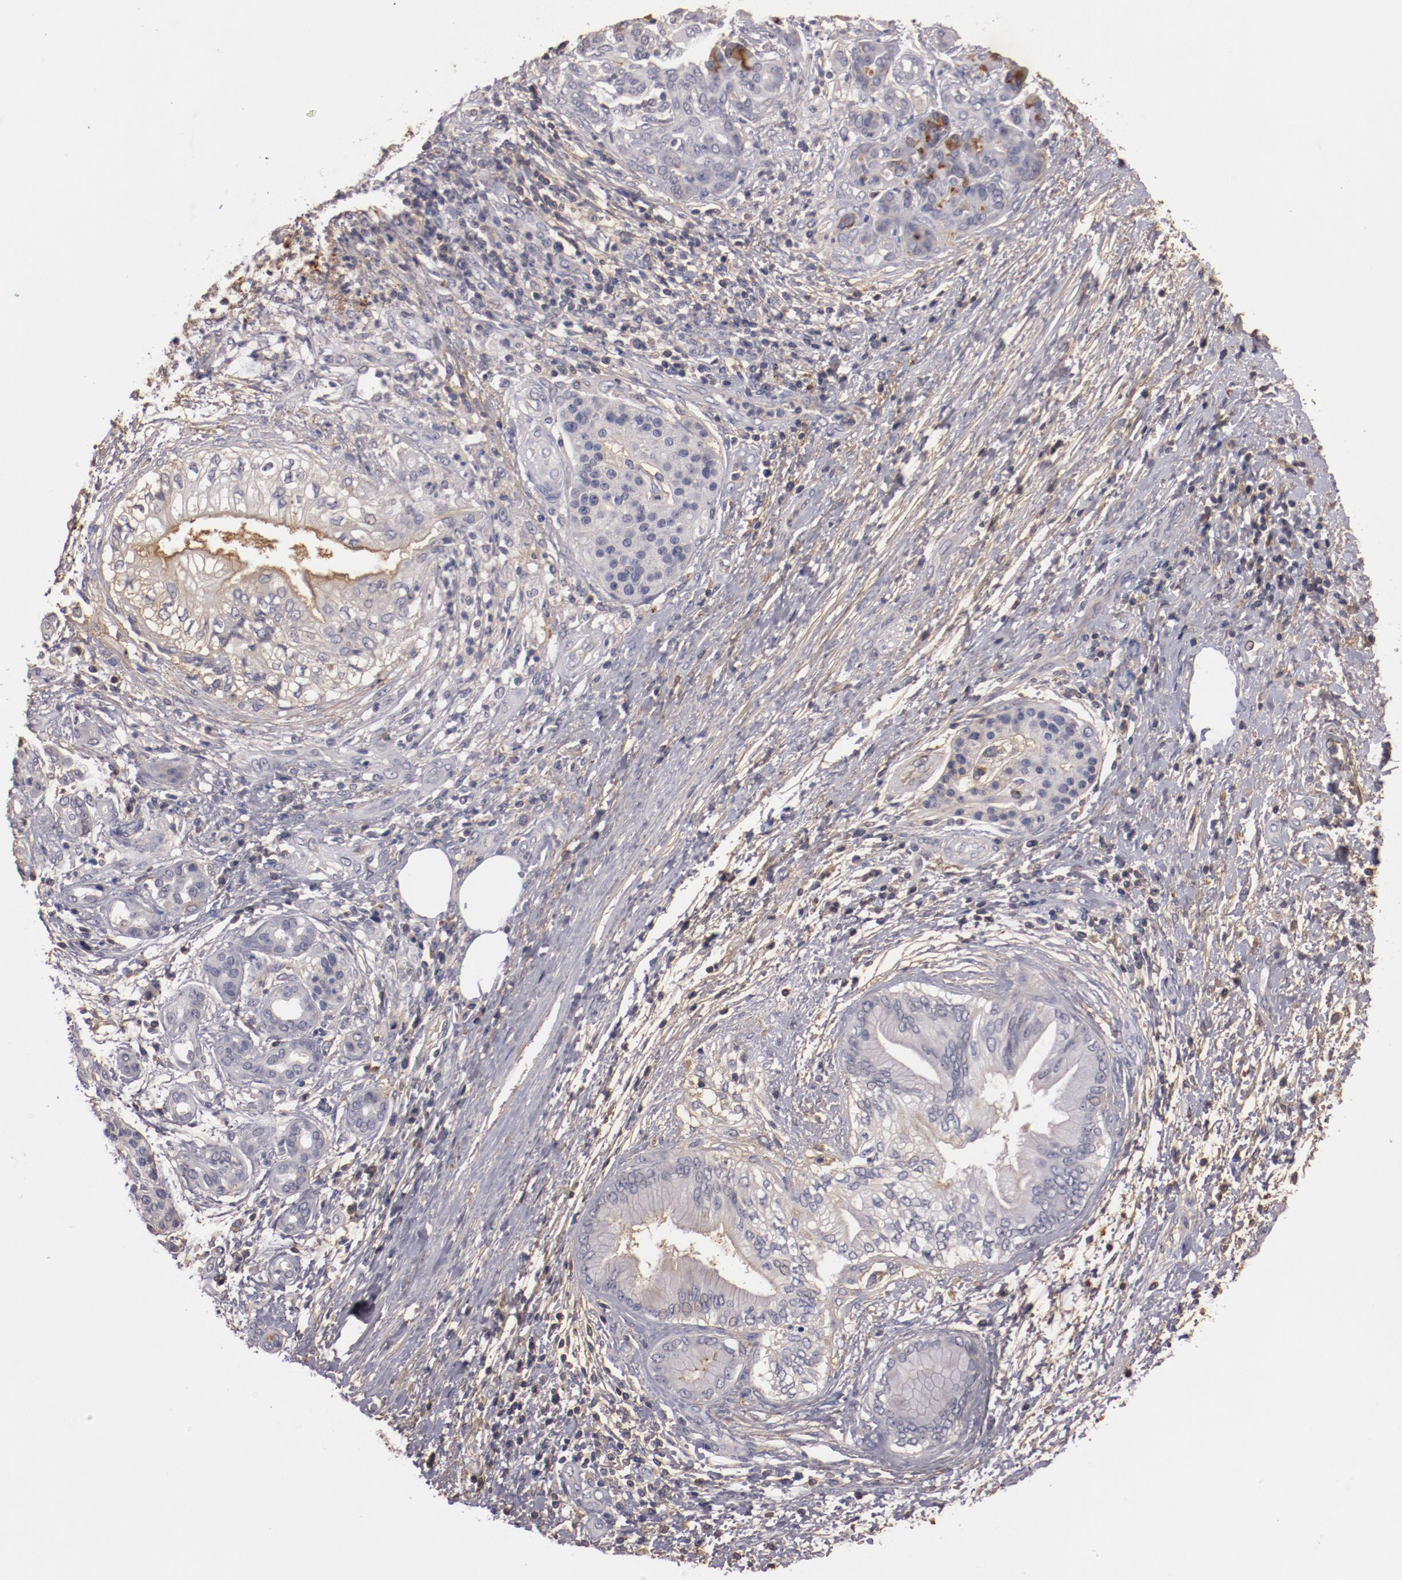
{"staining": {"intensity": "negative", "quantity": "none", "location": "none"}, "tissue": "pancreatic cancer", "cell_type": "Tumor cells", "image_type": "cancer", "snomed": [{"axis": "morphology", "description": "Adenocarcinoma, NOS"}, {"axis": "topography", "description": "Pancreas"}], "caption": "Adenocarcinoma (pancreatic) was stained to show a protein in brown. There is no significant staining in tumor cells. (DAB (3,3'-diaminobenzidine) IHC, high magnification).", "gene": "MBL2", "patient": {"sex": "female", "age": 70}}